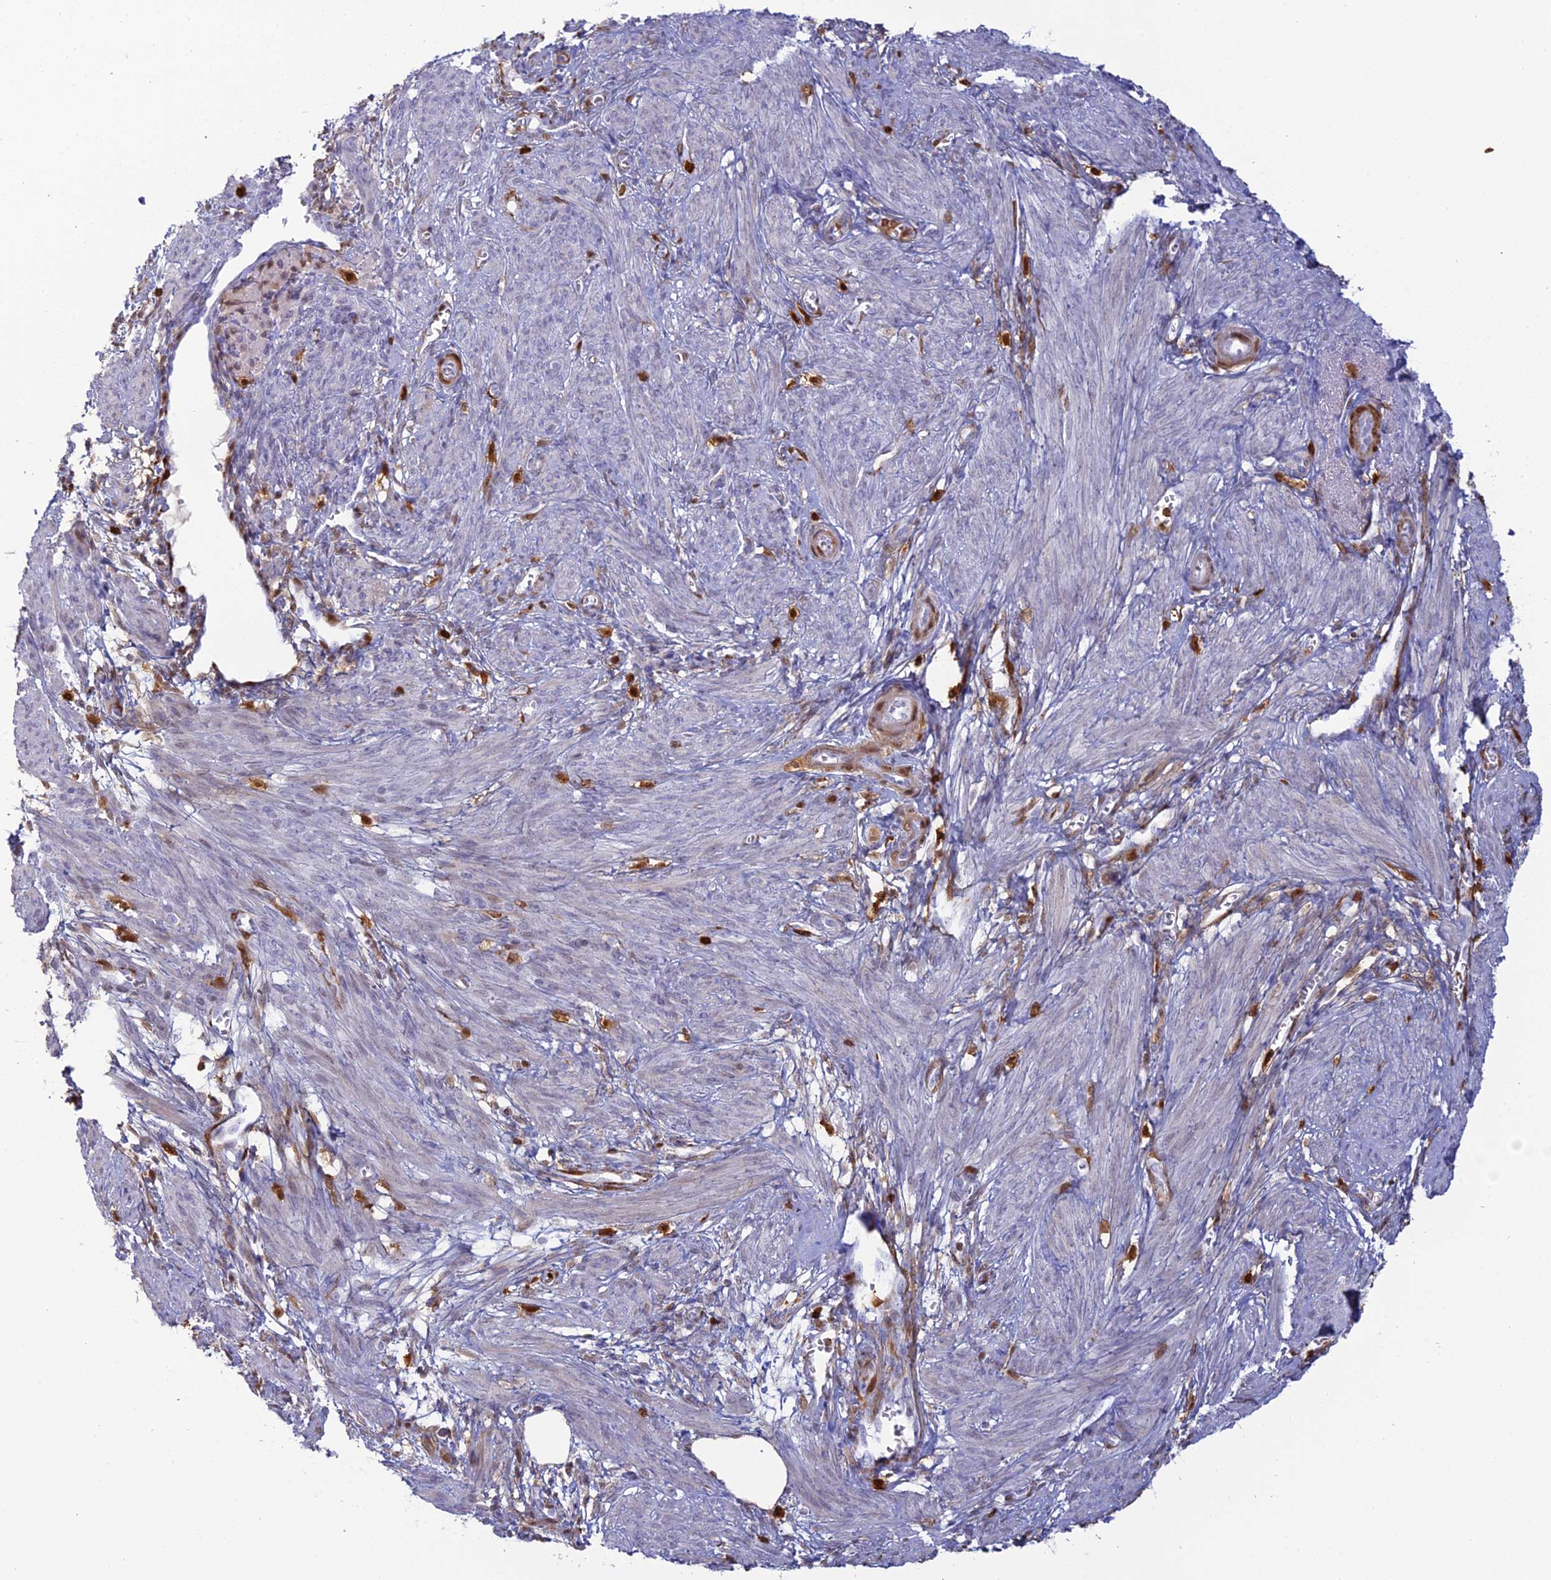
{"staining": {"intensity": "negative", "quantity": "none", "location": "none"}, "tissue": "smooth muscle", "cell_type": "Smooth muscle cells", "image_type": "normal", "snomed": [{"axis": "morphology", "description": "Normal tissue, NOS"}, {"axis": "topography", "description": "Smooth muscle"}], "caption": "Immunohistochemistry (IHC) image of benign human smooth muscle stained for a protein (brown), which exhibits no staining in smooth muscle cells. The staining is performed using DAB (3,3'-diaminobenzidine) brown chromogen with nuclei counter-stained in using hematoxylin.", "gene": "PGBD4", "patient": {"sex": "female", "age": 39}}